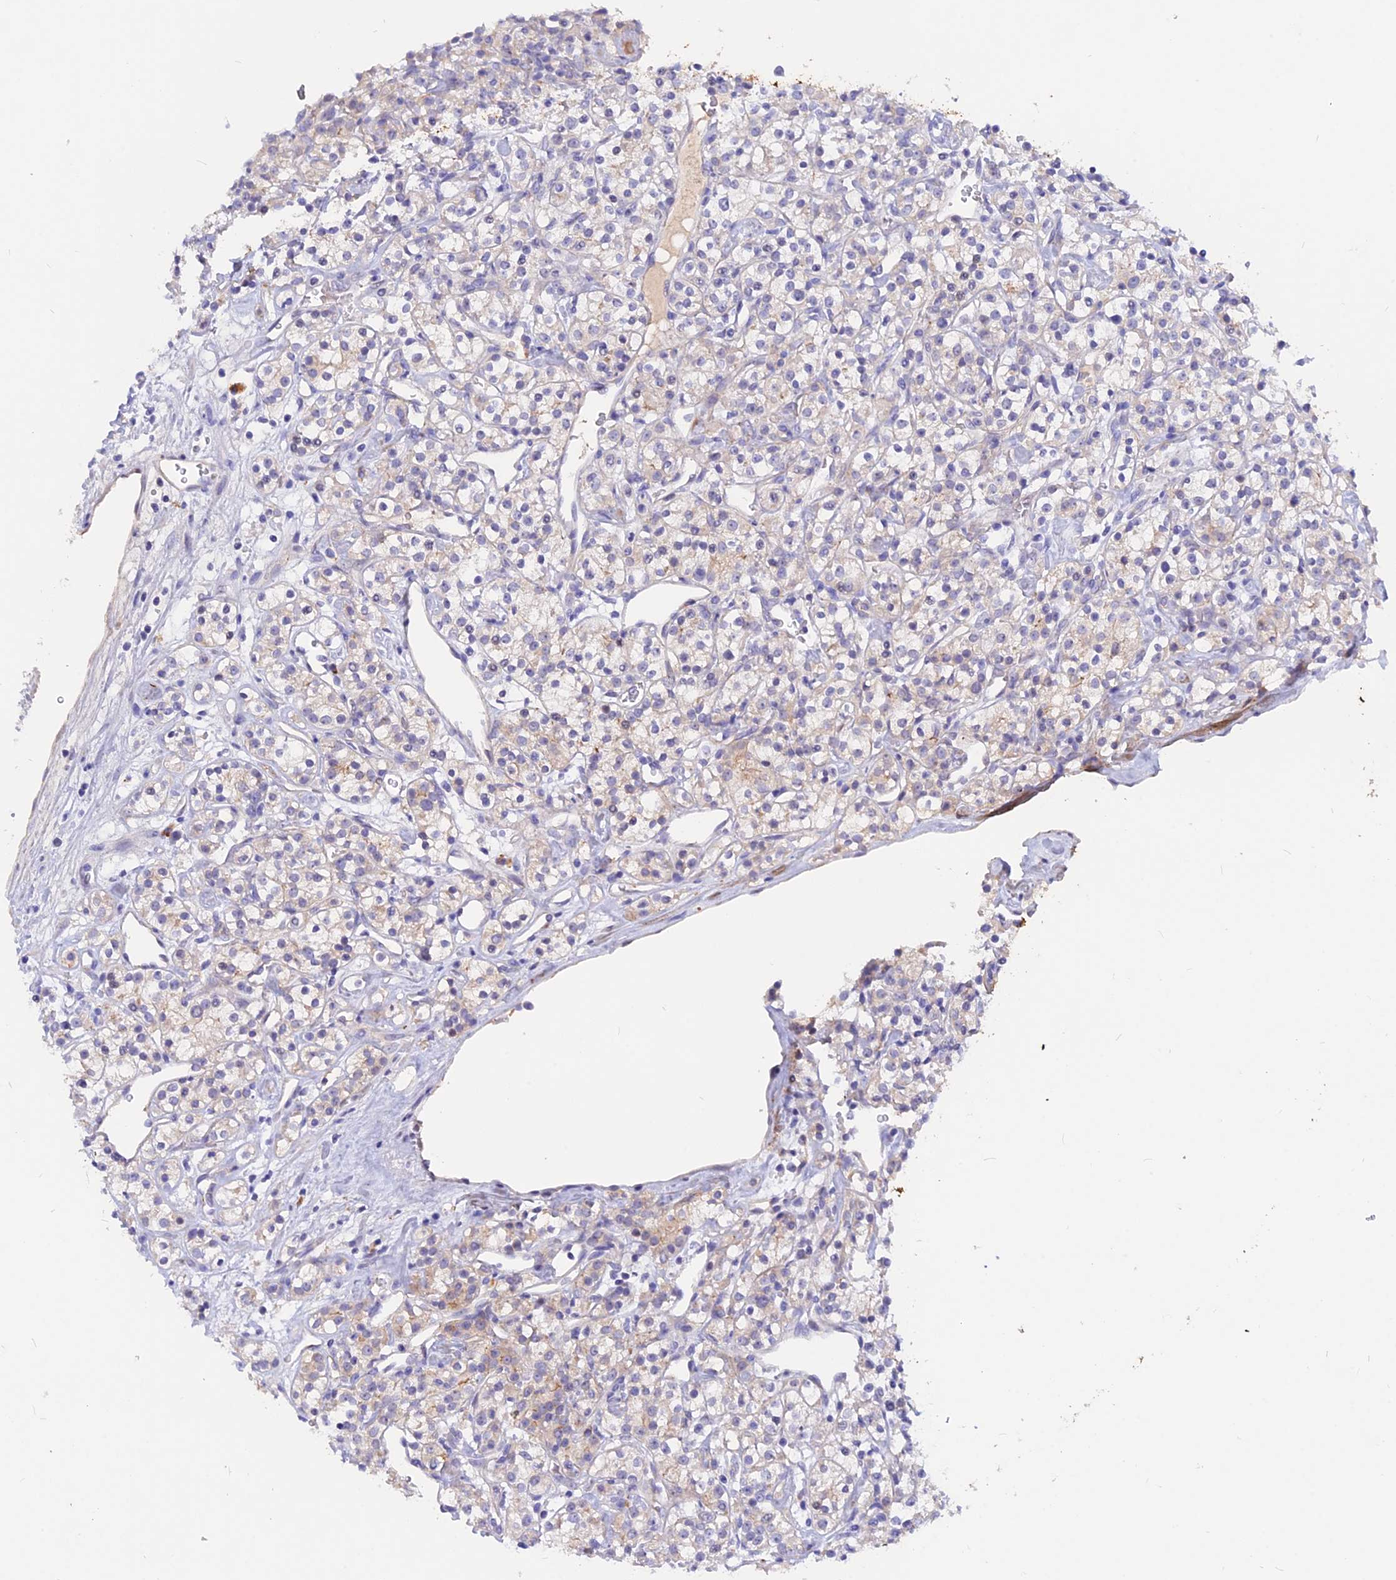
{"staining": {"intensity": "weak", "quantity": "<25%", "location": "cytoplasmic/membranous"}, "tissue": "renal cancer", "cell_type": "Tumor cells", "image_type": "cancer", "snomed": [{"axis": "morphology", "description": "Adenocarcinoma, NOS"}, {"axis": "topography", "description": "Kidney"}], "caption": "Immunohistochemistry micrograph of neoplastic tissue: renal cancer stained with DAB (3,3'-diaminobenzidine) exhibits no significant protein positivity in tumor cells. The staining was performed using DAB (3,3'-diaminobenzidine) to visualize the protein expression in brown, while the nuclei were stained in blue with hematoxylin (Magnification: 20x).", "gene": "GK5", "patient": {"sex": "male", "age": 77}}